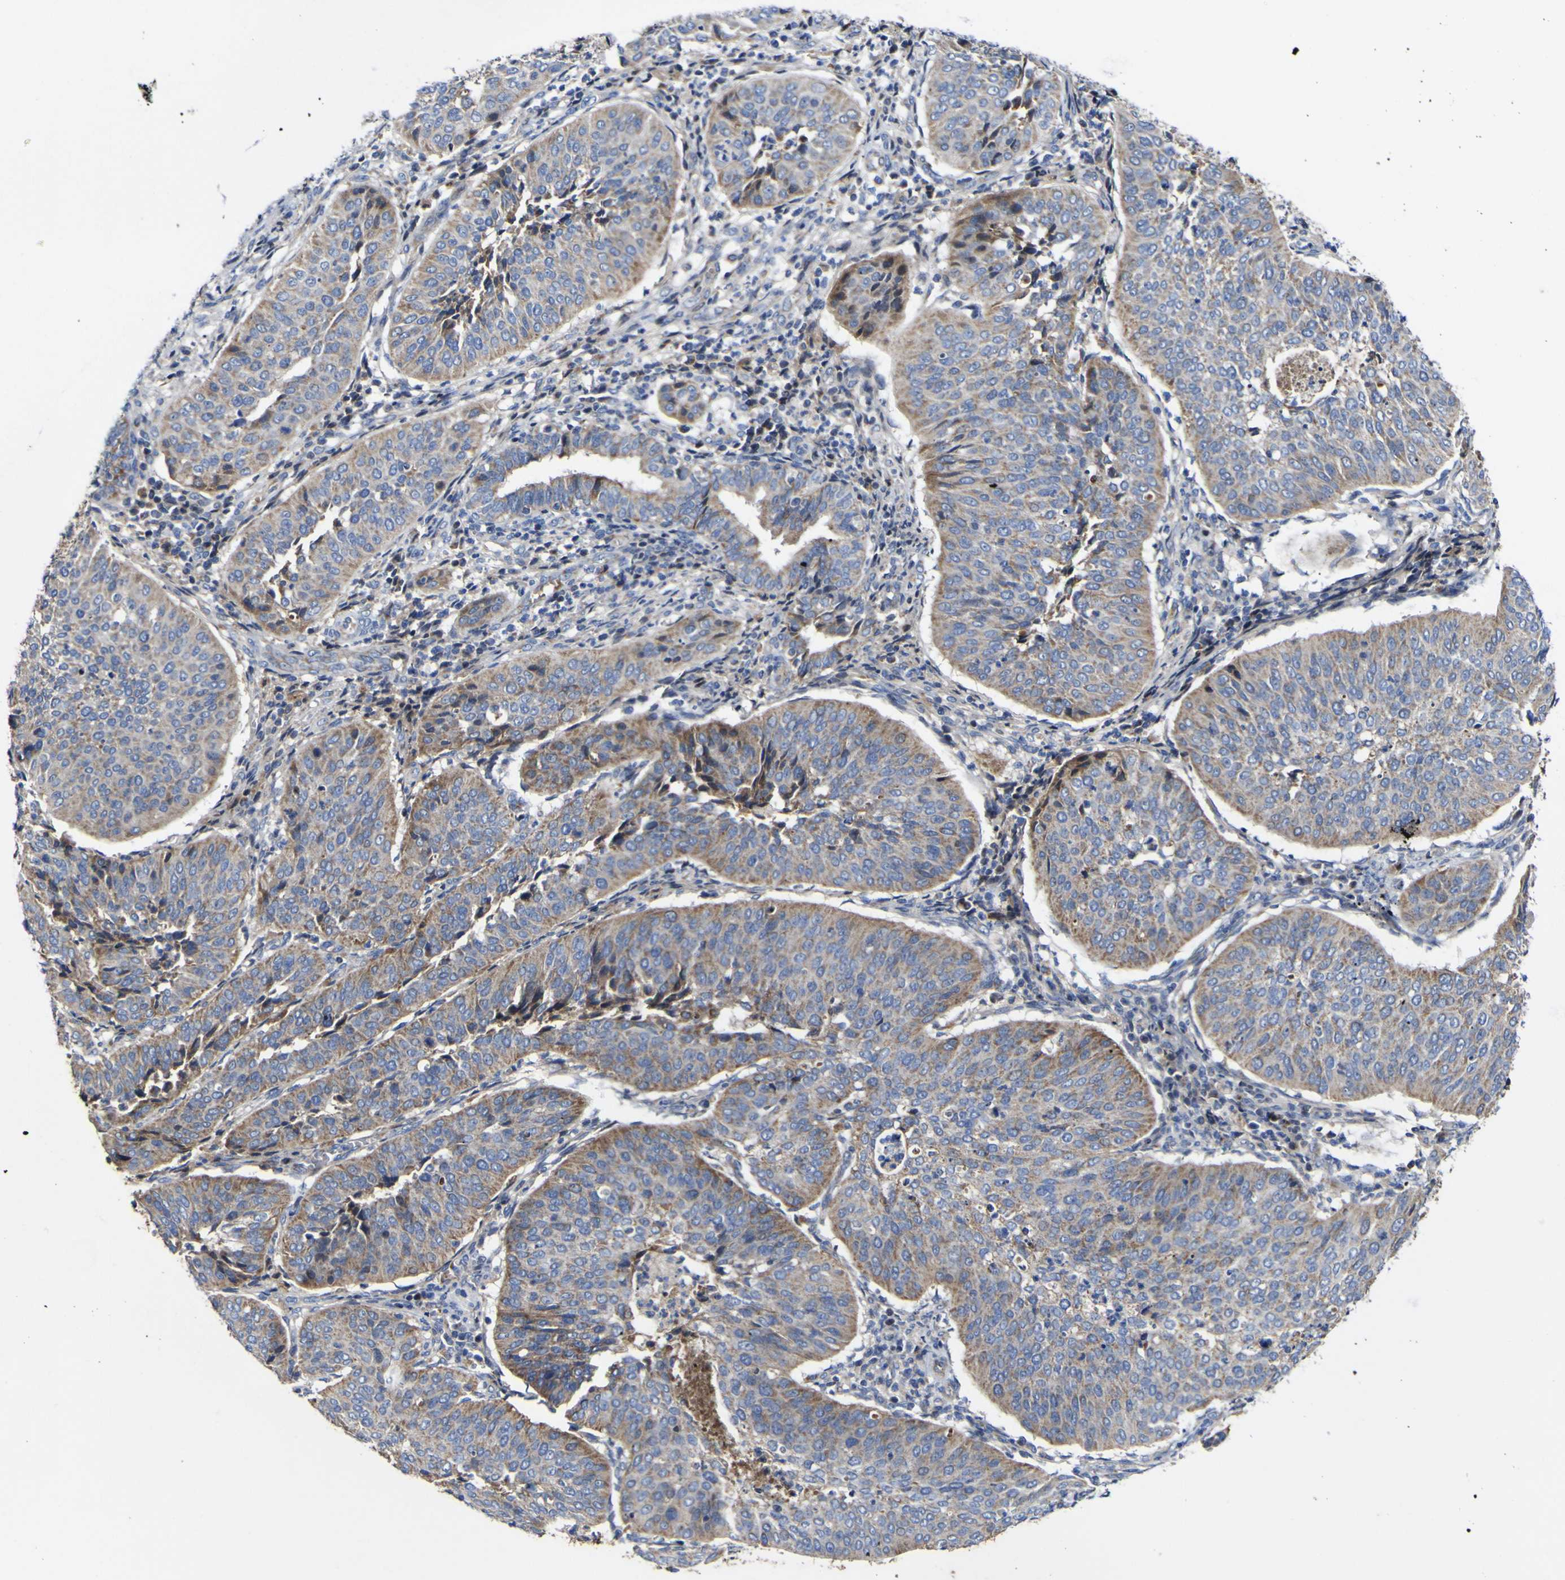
{"staining": {"intensity": "moderate", "quantity": ">75%", "location": "cytoplasmic/membranous"}, "tissue": "cervical cancer", "cell_type": "Tumor cells", "image_type": "cancer", "snomed": [{"axis": "morphology", "description": "Normal tissue, NOS"}, {"axis": "morphology", "description": "Squamous cell carcinoma, NOS"}, {"axis": "topography", "description": "Cervix"}], "caption": "Immunohistochemistry (IHC) photomicrograph of human cervical squamous cell carcinoma stained for a protein (brown), which displays medium levels of moderate cytoplasmic/membranous positivity in about >75% of tumor cells.", "gene": "CCDC90B", "patient": {"sex": "female", "age": 39}}